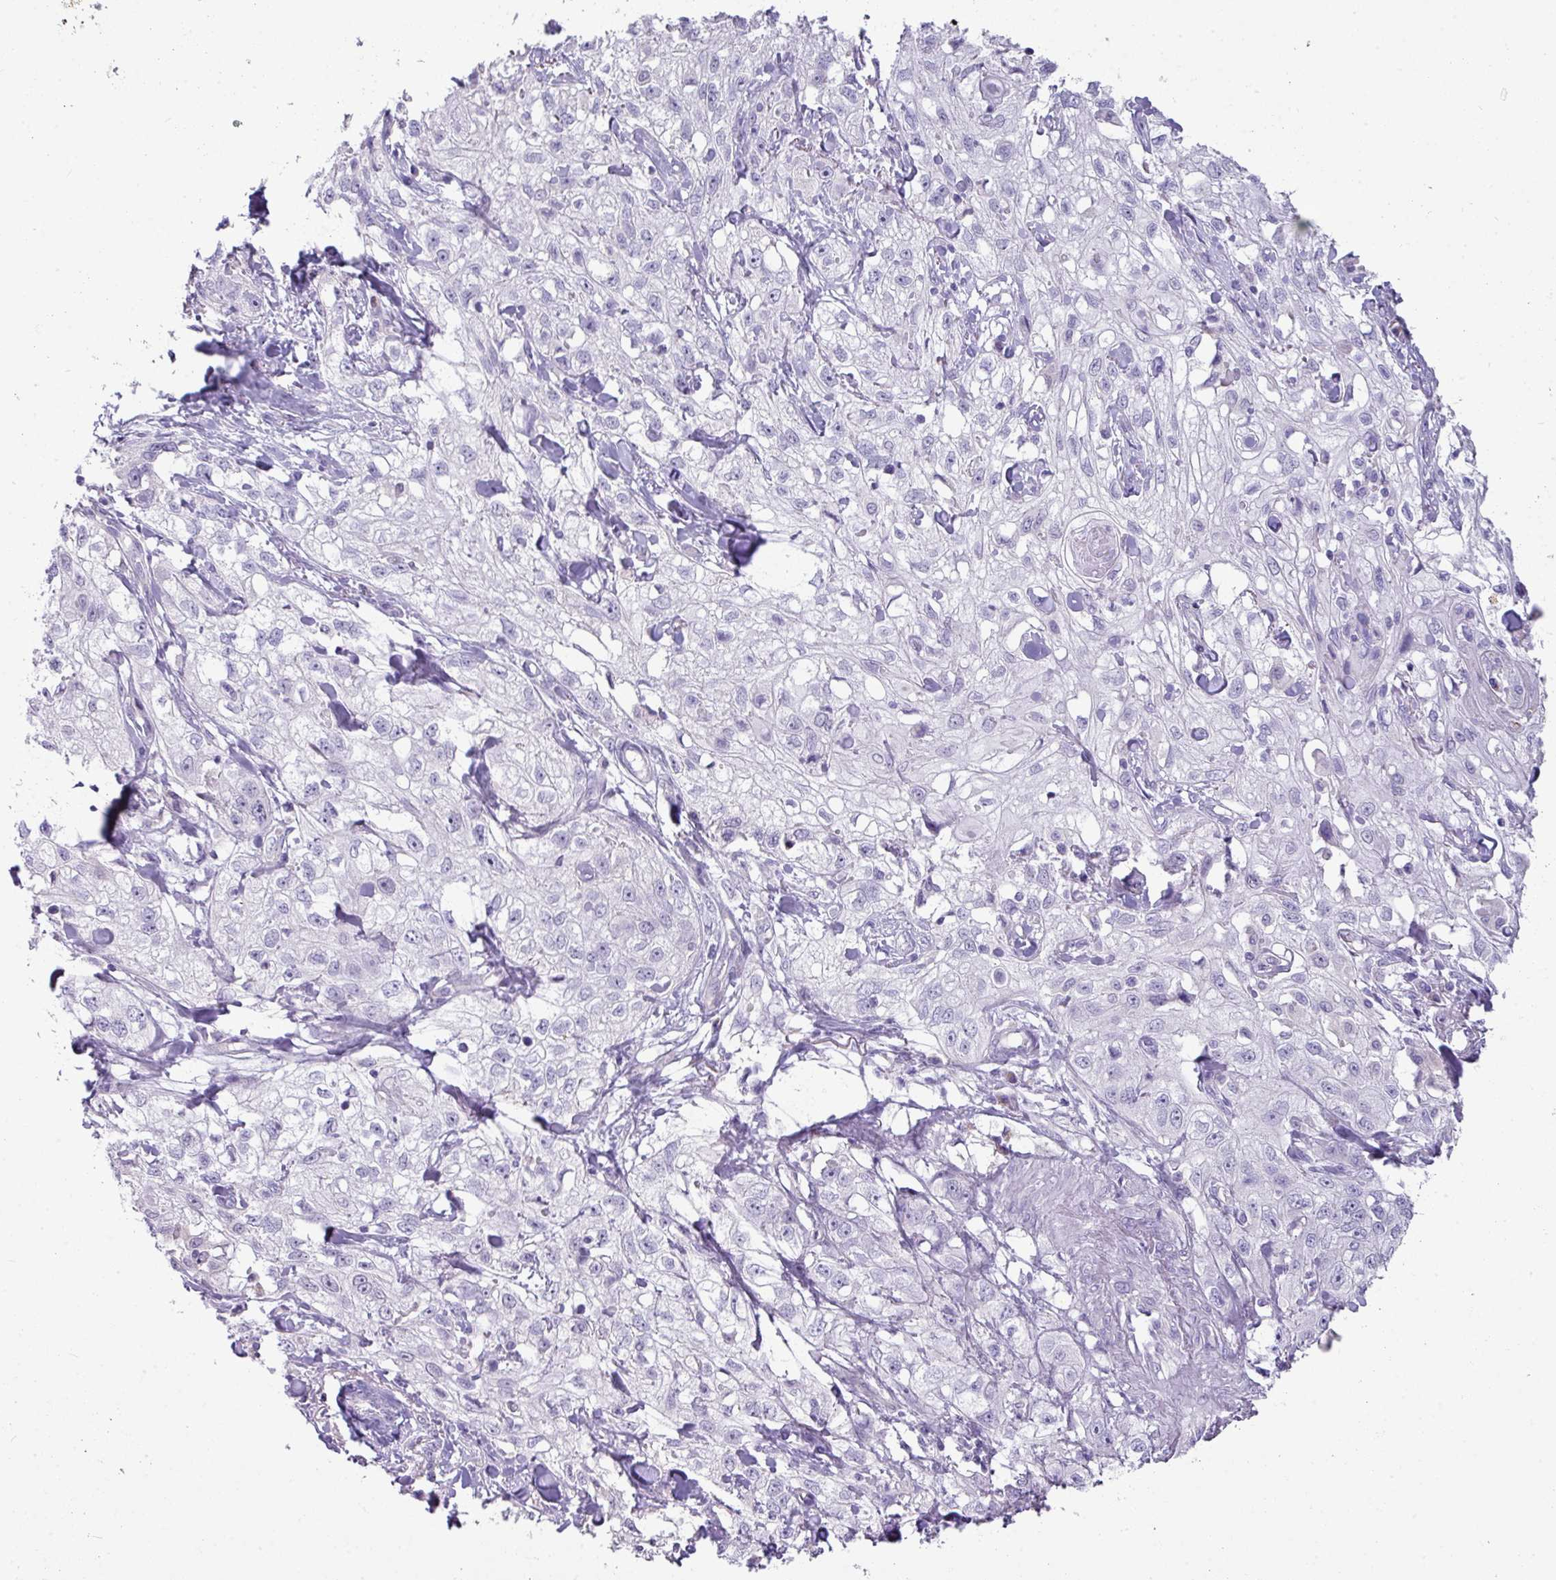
{"staining": {"intensity": "negative", "quantity": "none", "location": "none"}, "tissue": "skin cancer", "cell_type": "Tumor cells", "image_type": "cancer", "snomed": [{"axis": "morphology", "description": "Squamous cell carcinoma, NOS"}, {"axis": "topography", "description": "Skin"}, {"axis": "topography", "description": "Vulva"}], "caption": "Human skin cancer (squamous cell carcinoma) stained for a protein using immunohistochemistry (IHC) reveals no expression in tumor cells.", "gene": "ZNF524", "patient": {"sex": "female", "age": 86}}